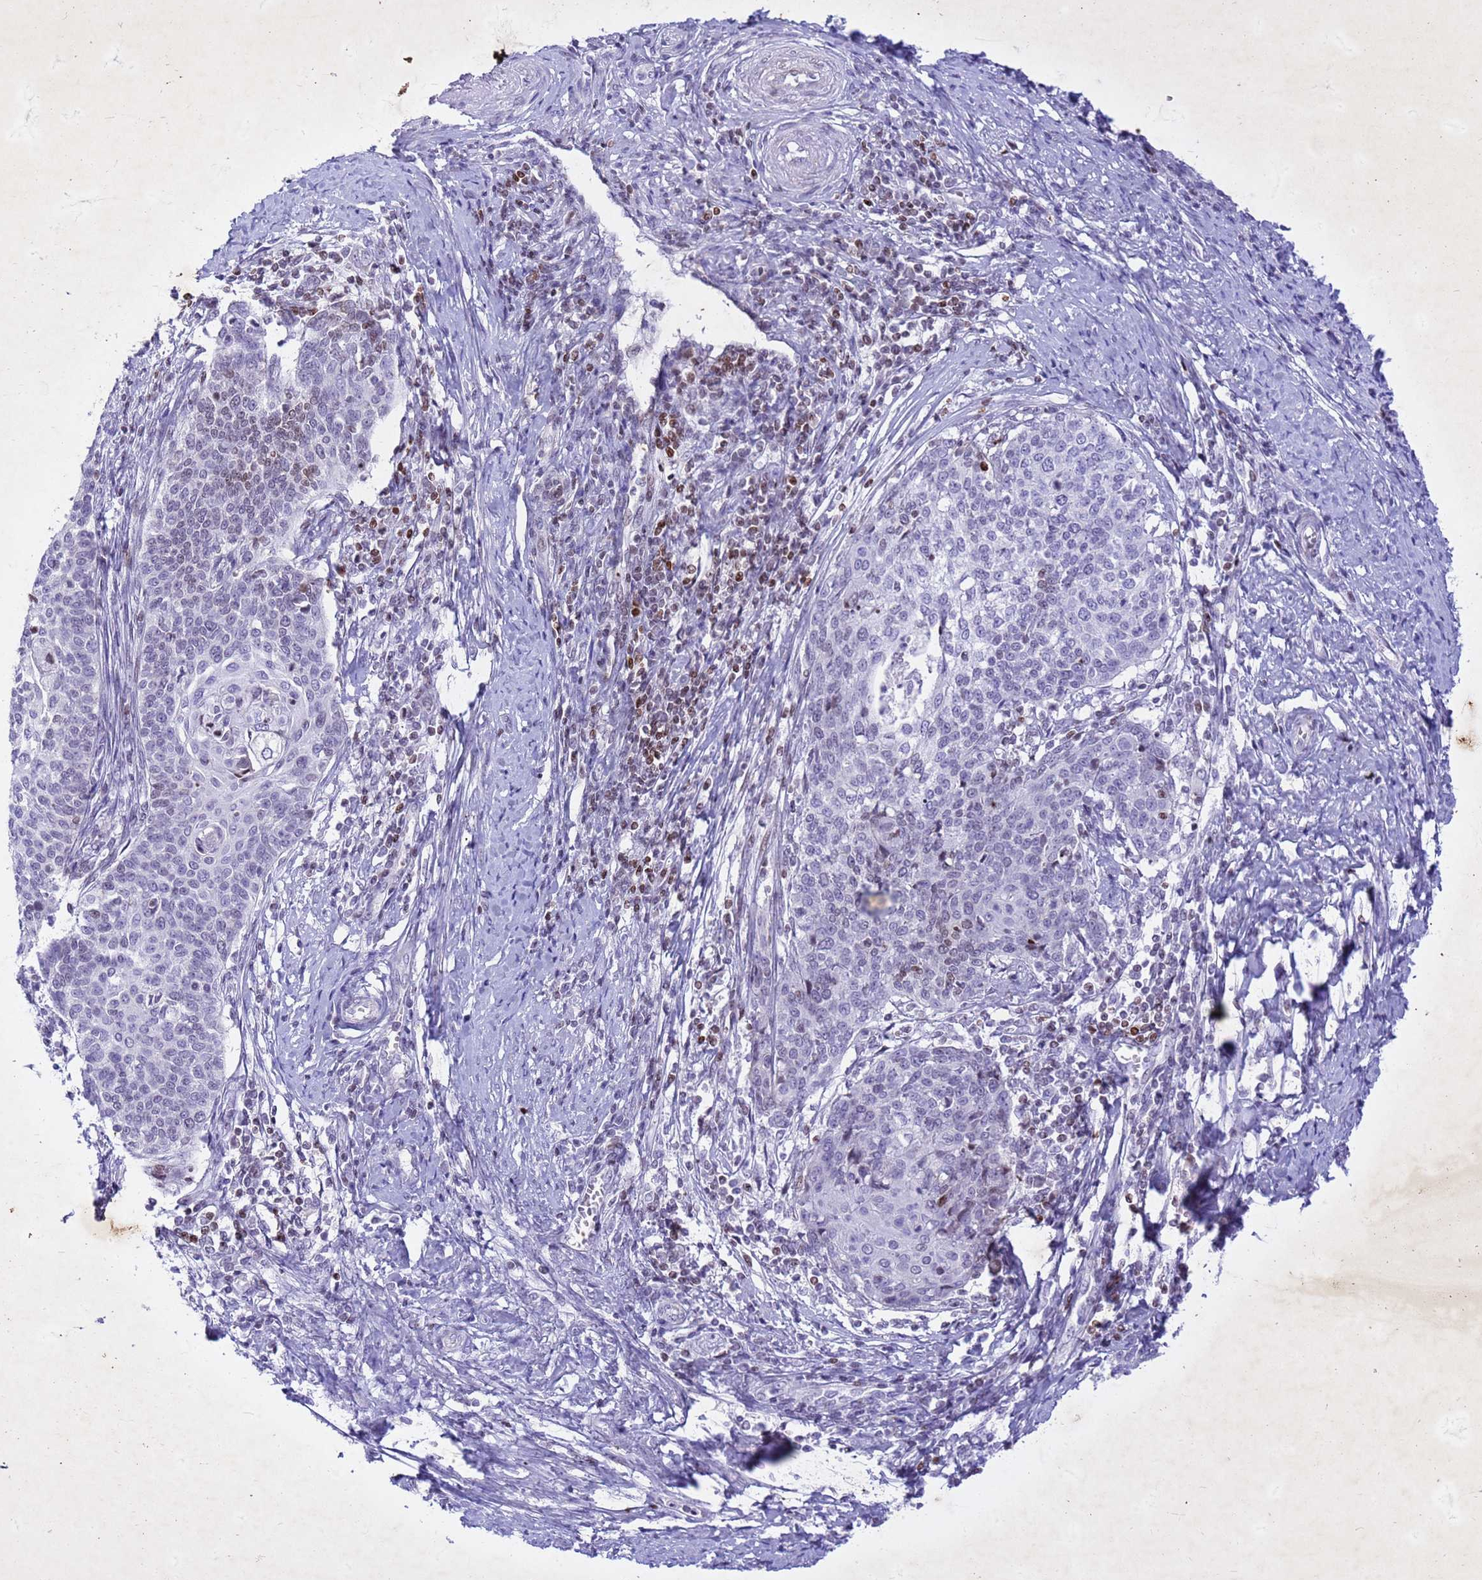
{"staining": {"intensity": "moderate", "quantity": "<25%", "location": "nuclear"}, "tissue": "cervical cancer", "cell_type": "Tumor cells", "image_type": "cancer", "snomed": [{"axis": "morphology", "description": "Squamous cell carcinoma, NOS"}, {"axis": "topography", "description": "Cervix"}], "caption": "Human cervical cancer (squamous cell carcinoma) stained with a protein marker displays moderate staining in tumor cells.", "gene": "COPS9", "patient": {"sex": "female", "age": 39}}